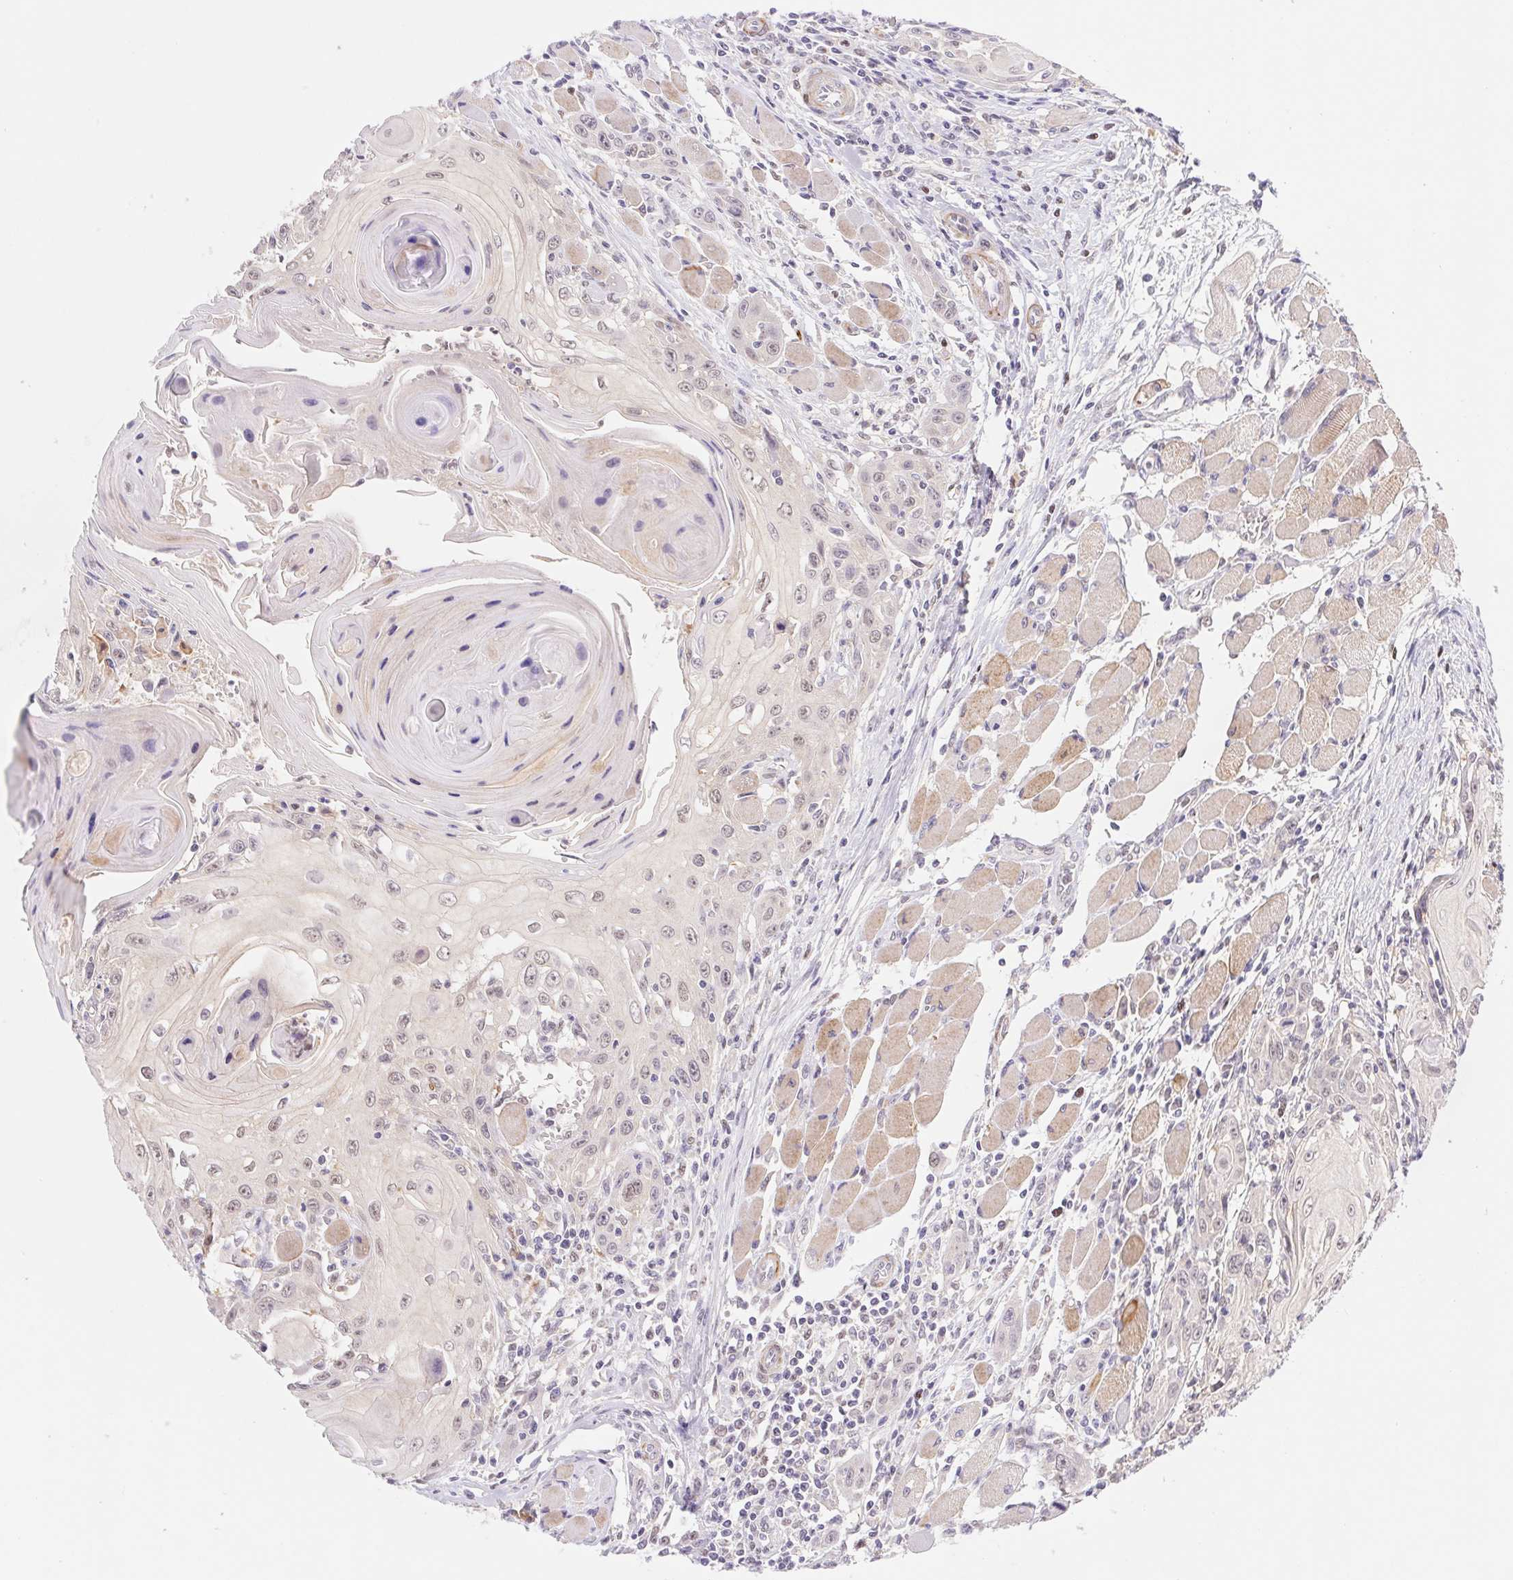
{"staining": {"intensity": "weak", "quantity": "<25%", "location": "nuclear"}, "tissue": "head and neck cancer", "cell_type": "Tumor cells", "image_type": "cancer", "snomed": [{"axis": "morphology", "description": "Squamous cell carcinoma, NOS"}, {"axis": "topography", "description": "Head-Neck"}], "caption": "Head and neck cancer was stained to show a protein in brown. There is no significant staining in tumor cells. The staining is performed using DAB brown chromogen with nuclei counter-stained in using hematoxylin.", "gene": "L3MBTL4", "patient": {"sex": "female", "age": 80}}